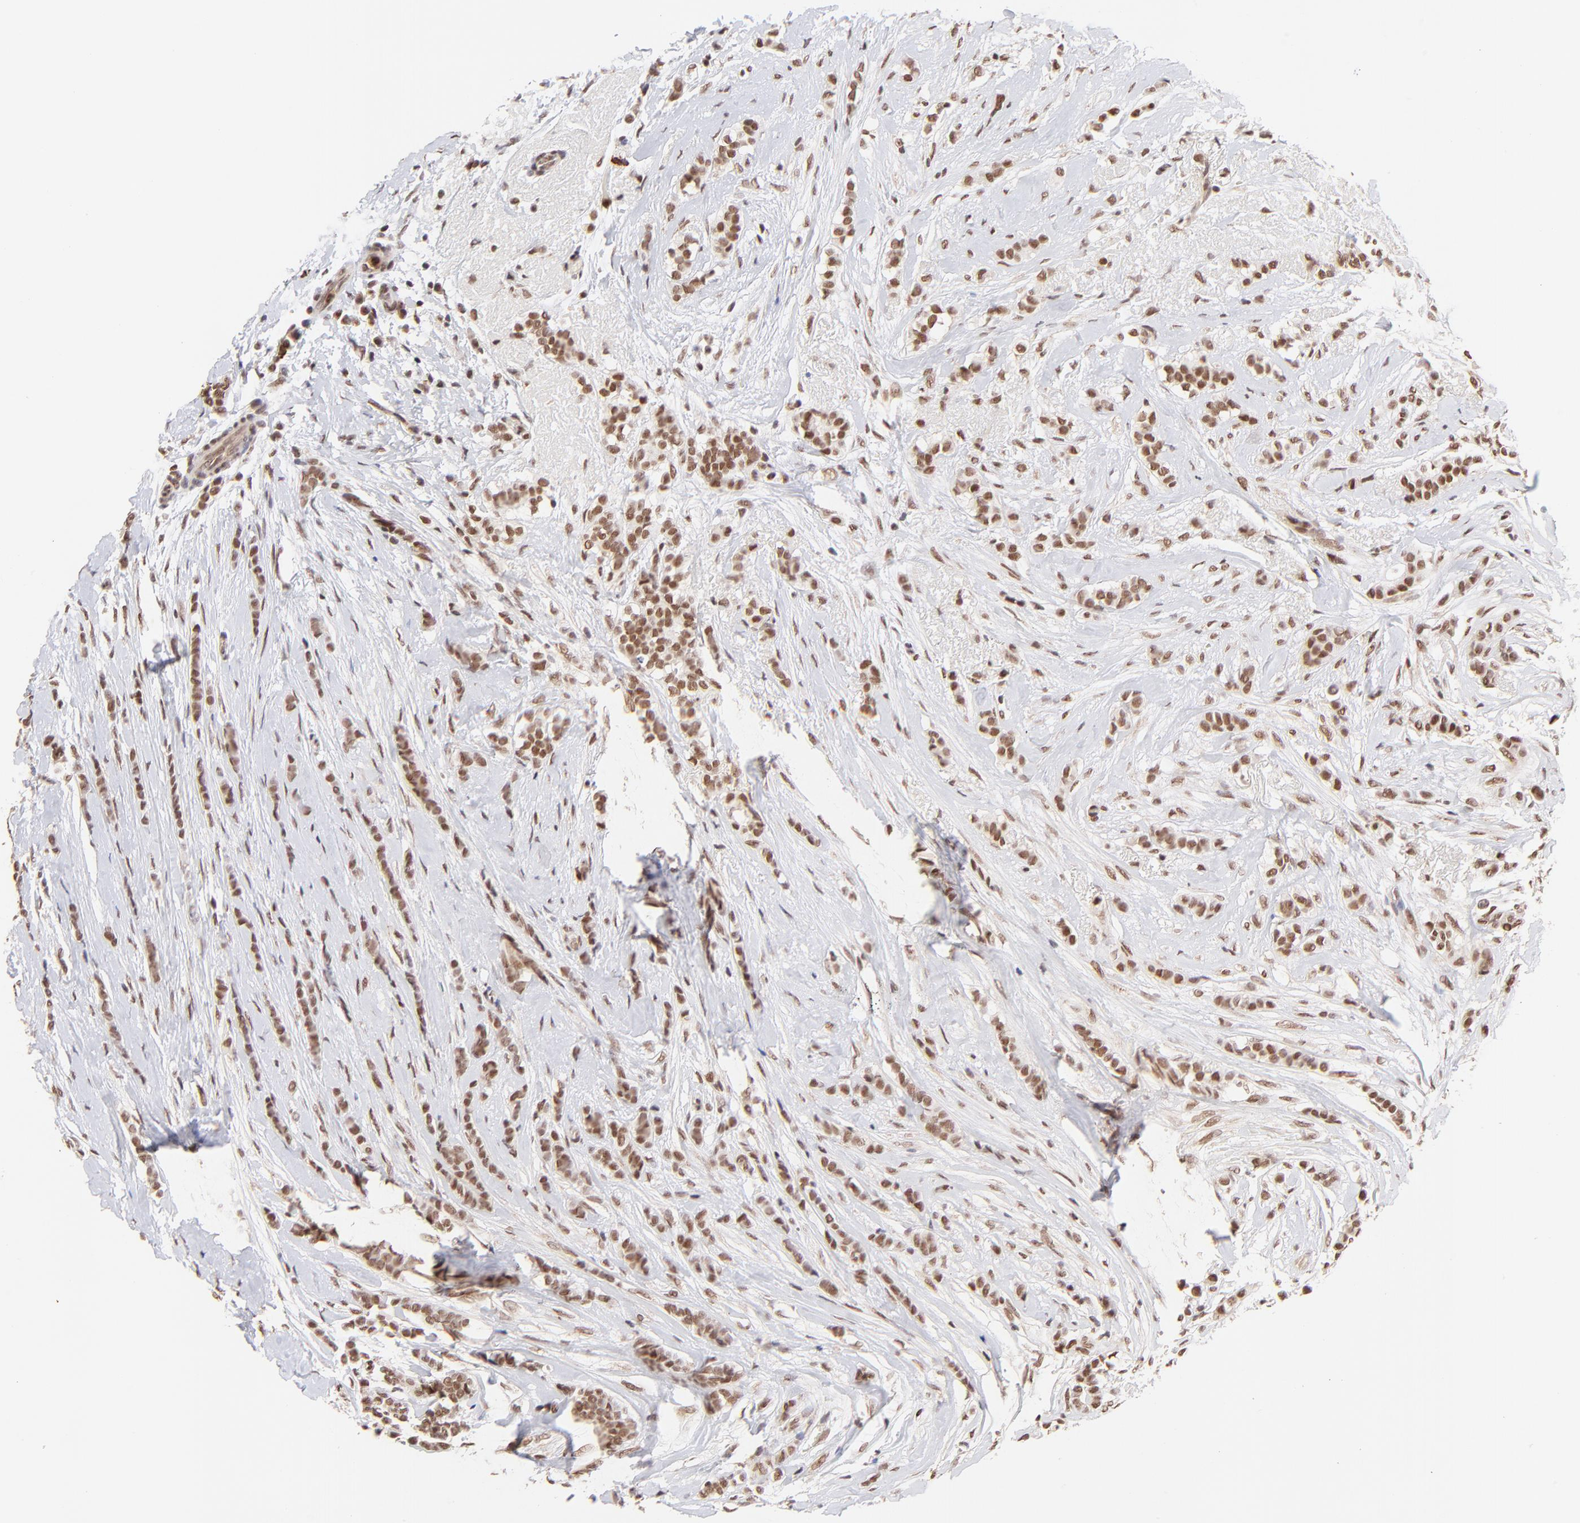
{"staining": {"intensity": "moderate", "quantity": ">75%", "location": "nuclear"}, "tissue": "breast cancer", "cell_type": "Tumor cells", "image_type": "cancer", "snomed": [{"axis": "morphology", "description": "Lobular carcinoma"}, {"axis": "topography", "description": "Breast"}], "caption": "Protein analysis of breast cancer (lobular carcinoma) tissue shows moderate nuclear expression in about >75% of tumor cells.", "gene": "MED12", "patient": {"sex": "female", "age": 56}}